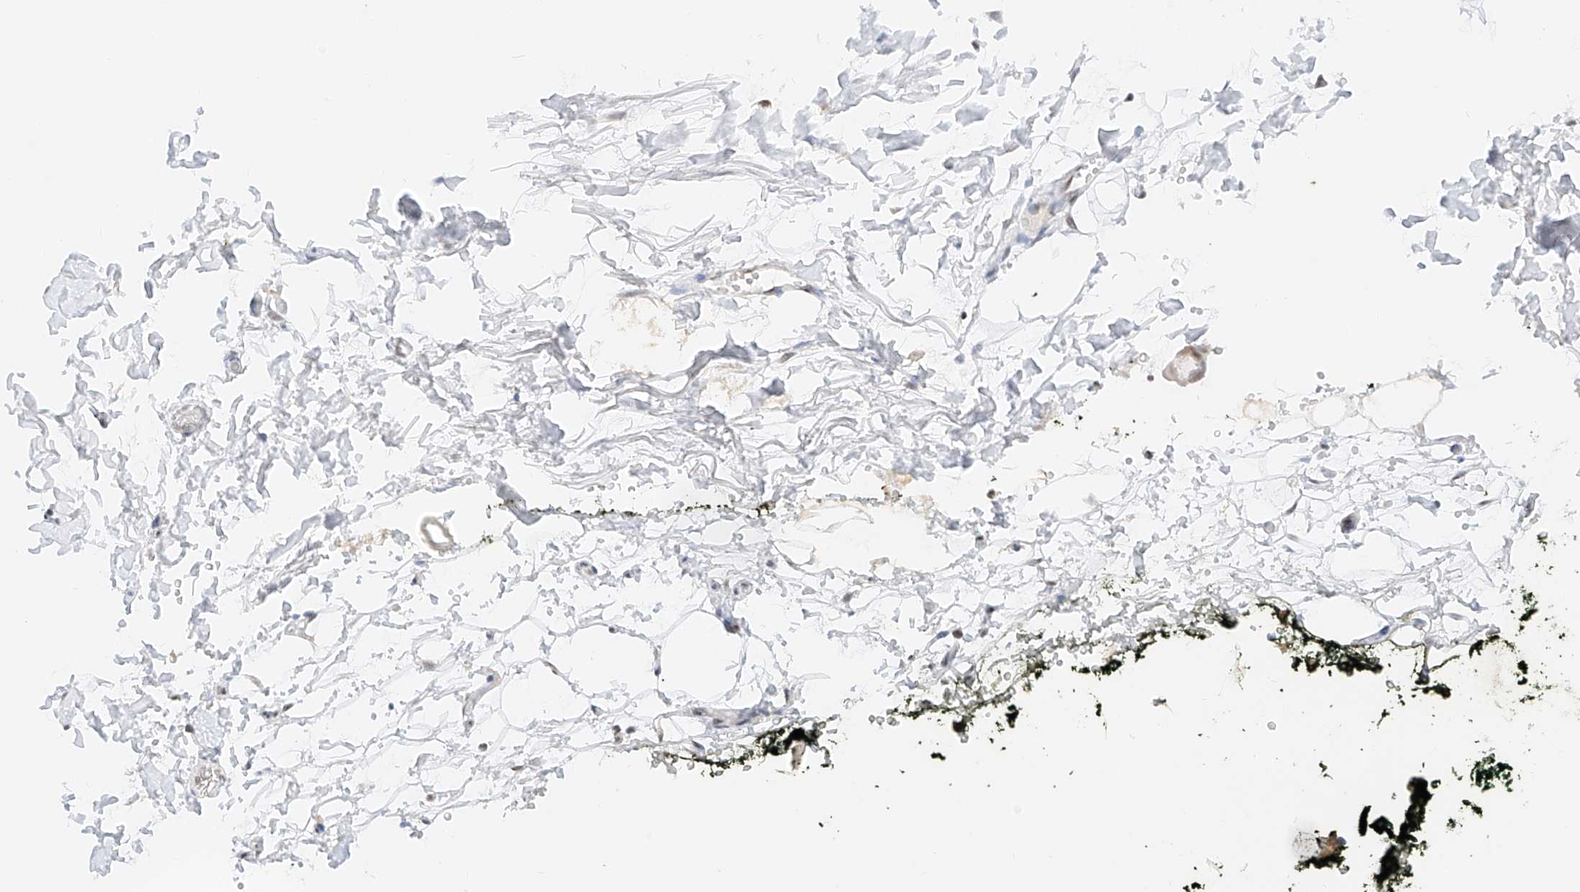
{"staining": {"intensity": "negative", "quantity": "none", "location": "none"}, "tissue": "adipose tissue", "cell_type": "Adipocytes", "image_type": "normal", "snomed": [{"axis": "morphology", "description": "Normal tissue, NOS"}, {"axis": "morphology", "description": "Adenocarcinoma, NOS"}, {"axis": "topography", "description": "Pancreas"}, {"axis": "topography", "description": "Peripheral nerve tissue"}], "caption": "Adipocytes show no significant protein staining in normal adipose tissue. Brightfield microscopy of immunohistochemistry (IHC) stained with DAB (3,3'-diaminobenzidine) (brown) and hematoxylin (blue), captured at high magnification.", "gene": "NRF1", "patient": {"sex": "male", "age": 59}}